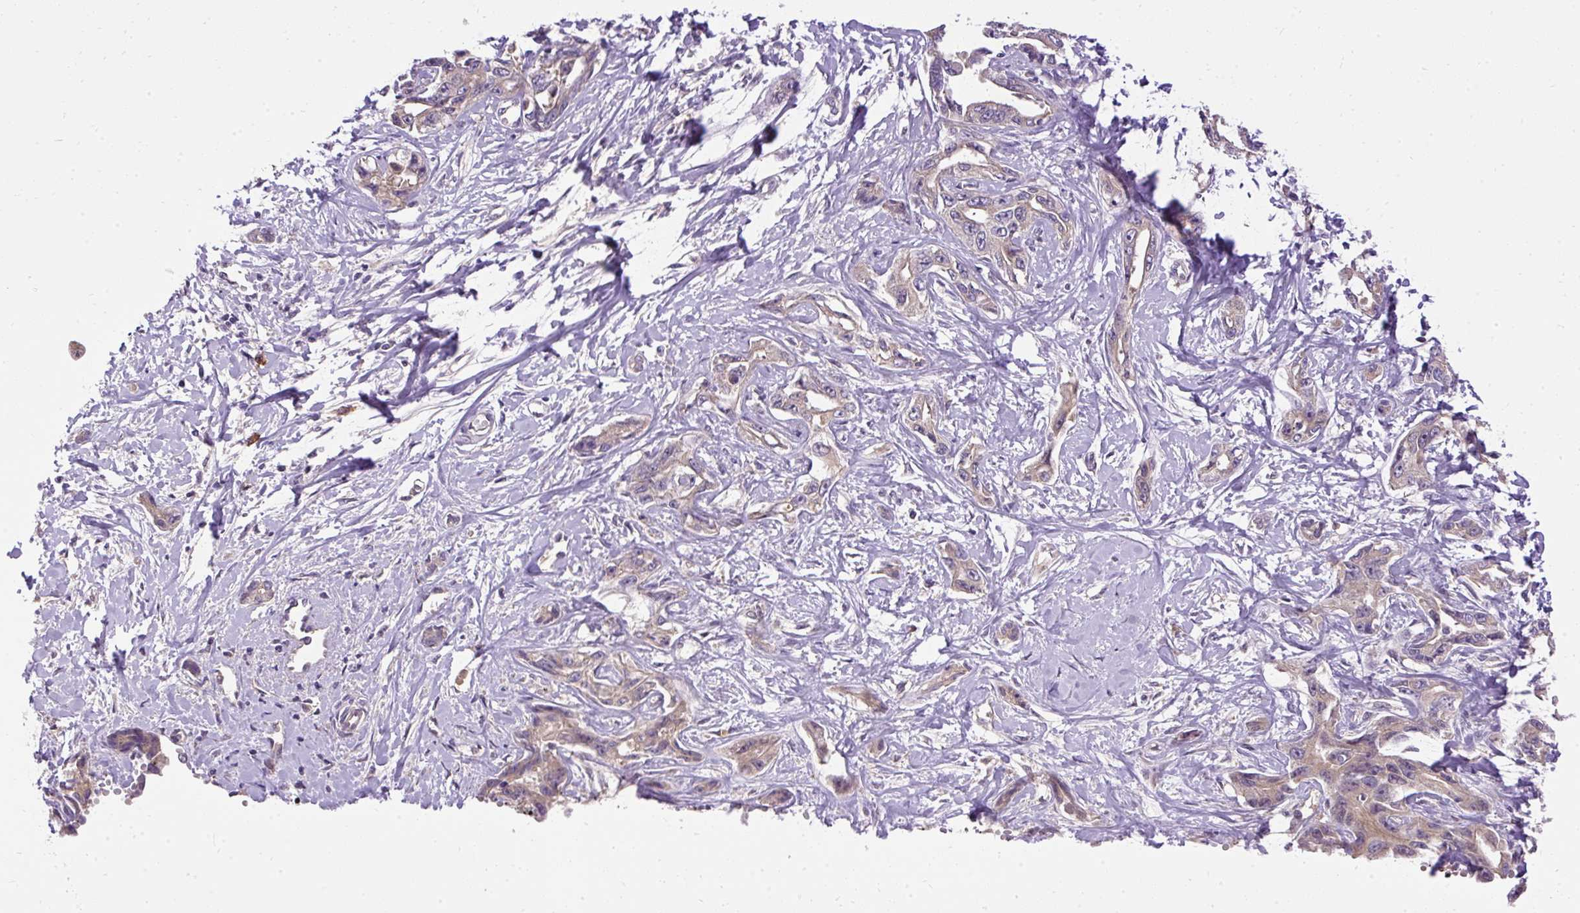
{"staining": {"intensity": "weak", "quantity": "<25%", "location": "cytoplasmic/membranous"}, "tissue": "liver cancer", "cell_type": "Tumor cells", "image_type": "cancer", "snomed": [{"axis": "morphology", "description": "Cholangiocarcinoma"}, {"axis": "topography", "description": "Liver"}], "caption": "Cholangiocarcinoma (liver) stained for a protein using immunohistochemistry (IHC) demonstrates no staining tumor cells.", "gene": "CTTNBP2", "patient": {"sex": "male", "age": 59}}